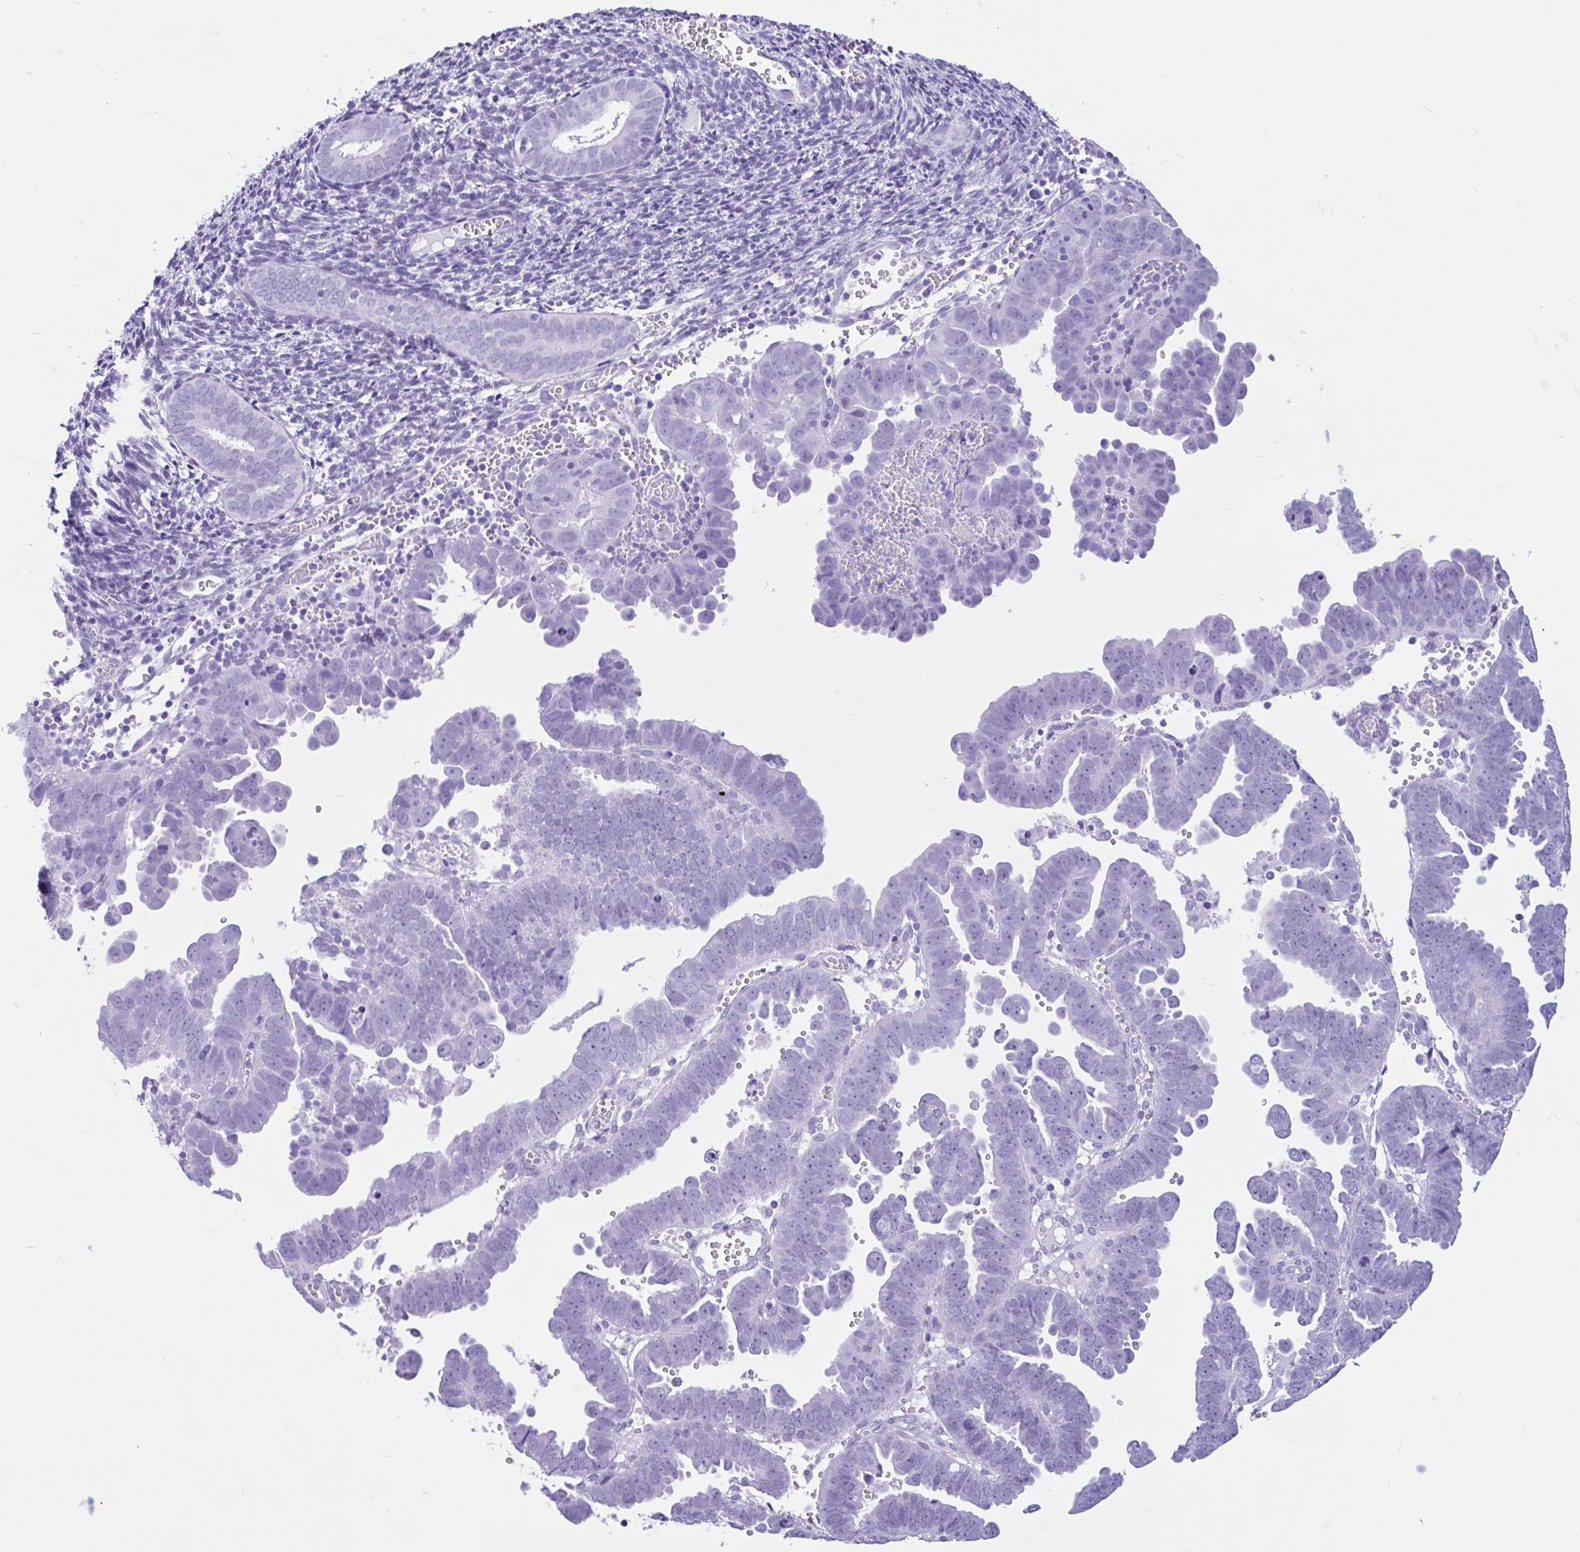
{"staining": {"intensity": "negative", "quantity": "none", "location": "none"}, "tissue": "endometrial cancer", "cell_type": "Tumor cells", "image_type": "cancer", "snomed": [{"axis": "morphology", "description": "Adenocarcinoma, NOS"}, {"axis": "topography", "description": "Endometrium"}], "caption": "This is an immunohistochemistry histopathology image of adenocarcinoma (endometrial). There is no positivity in tumor cells.", "gene": "IAPP", "patient": {"sex": "female", "age": 75}}